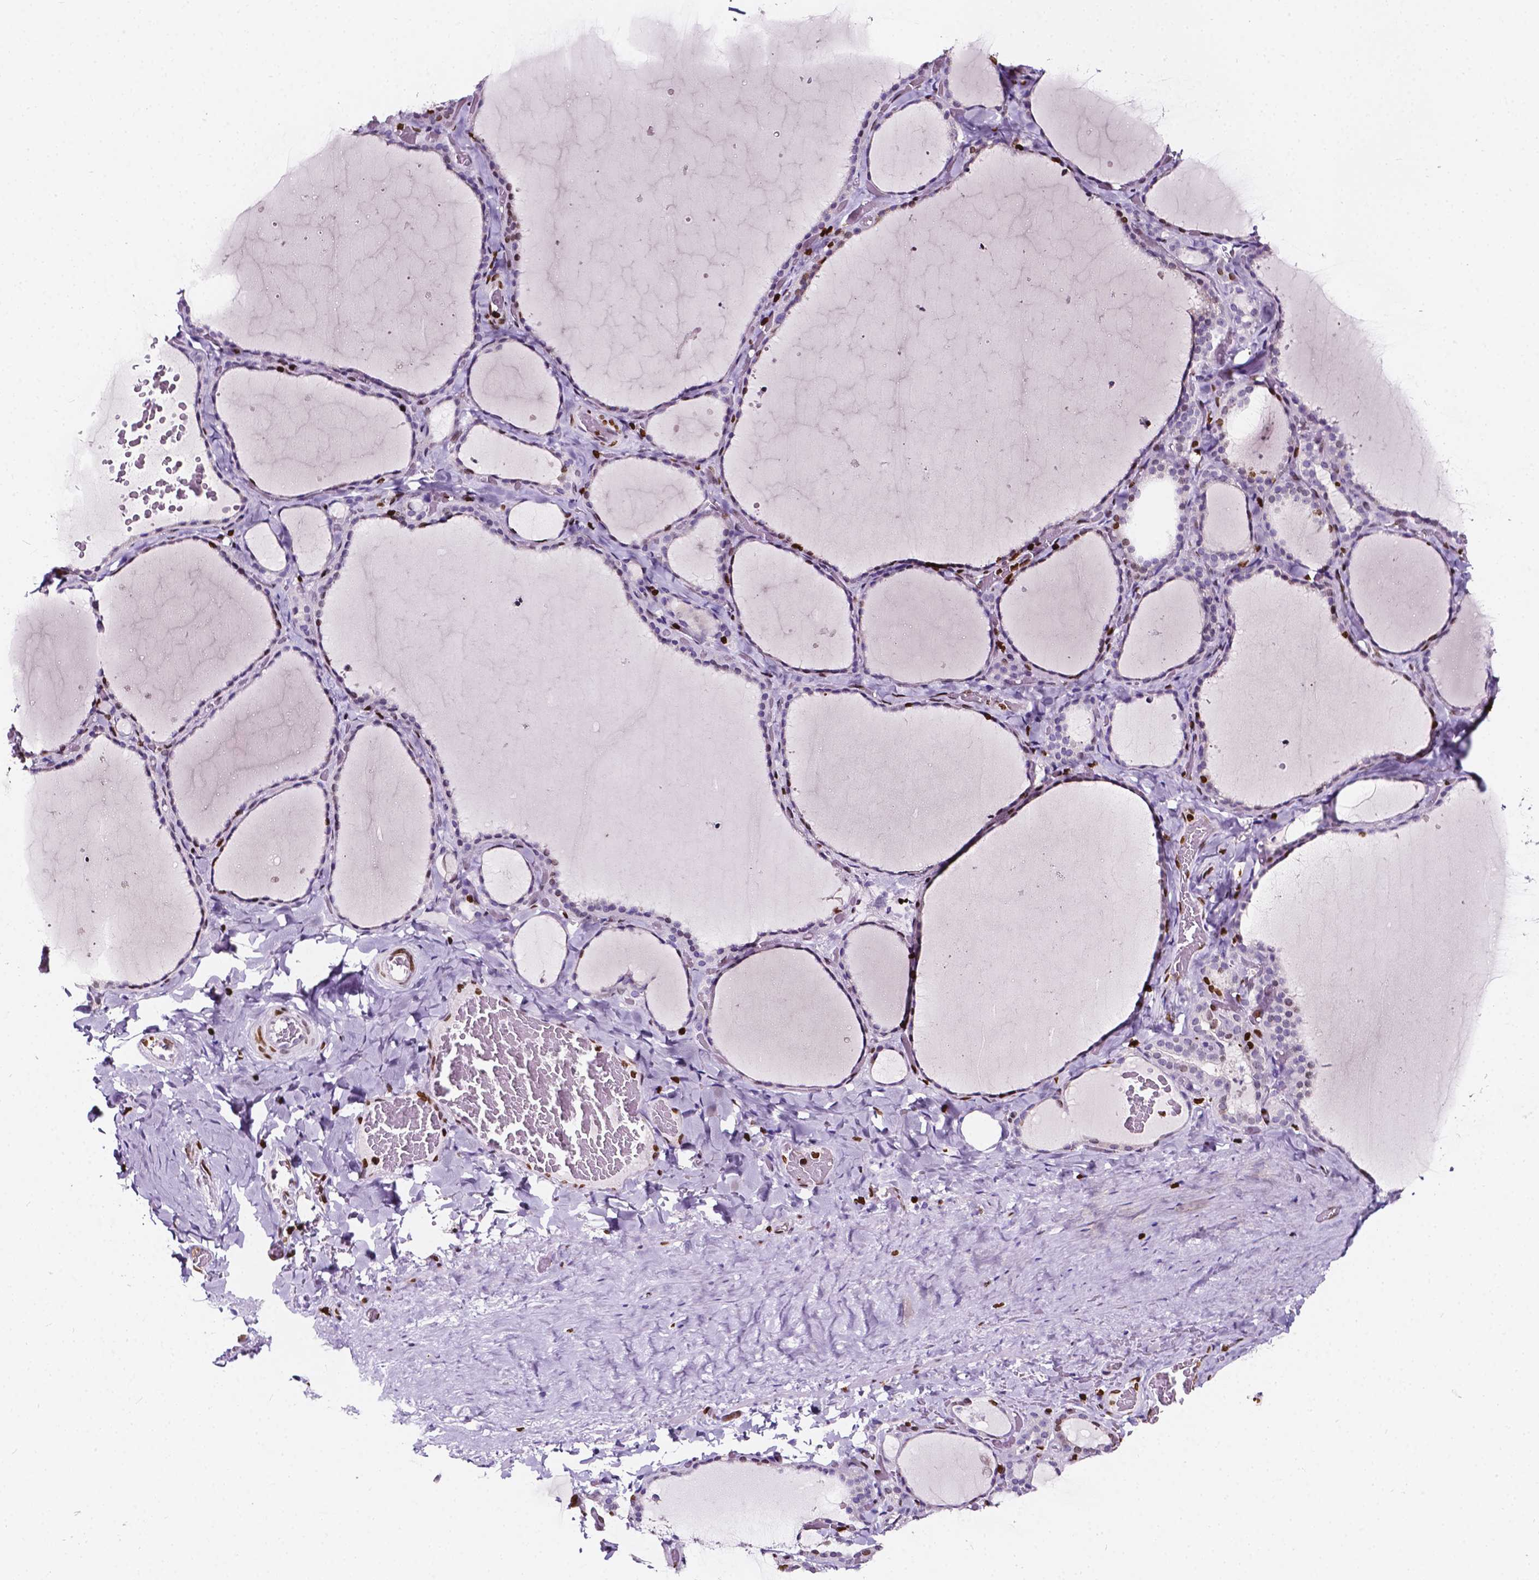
{"staining": {"intensity": "weak", "quantity": "<25%", "location": "nuclear"}, "tissue": "thyroid gland", "cell_type": "Glandular cells", "image_type": "normal", "snomed": [{"axis": "morphology", "description": "Normal tissue, NOS"}, {"axis": "topography", "description": "Thyroid gland"}], "caption": "An IHC histopathology image of normal thyroid gland is shown. There is no staining in glandular cells of thyroid gland.", "gene": "CBY3", "patient": {"sex": "female", "age": 22}}